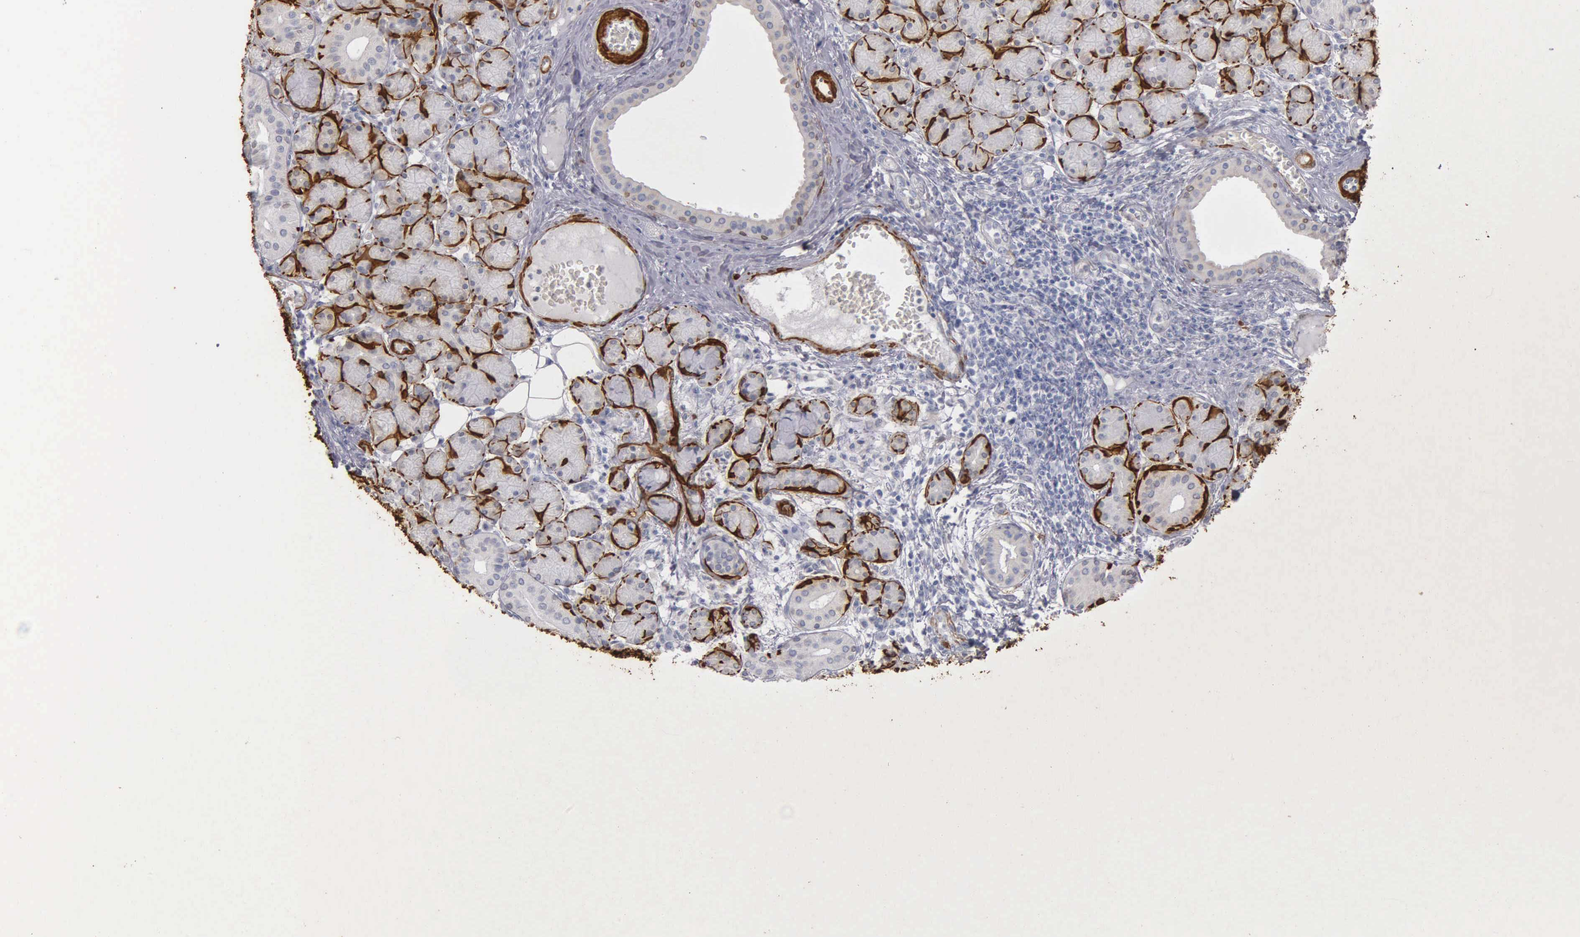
{"staining": {"intensity": "negative", "quantity": "none", "location": "none"}, "tissue": "salivary gland", "cell_type": "Glandular cells", "image_type": "normal", "snomed": [{"axis": "morphology", "description": "Normal tissue, NOS"}, {"axis": "topography", "description": "Salivary gland"}], "caption": "A micrograph of salivary gland stained for a protein displays no brown staining in glandular cells. (DAB (3,3'-diaminobenzidine) immunohistochemistry with hematoxylin counter stain).", "gene": "CNN1", "patient": {"sex": "male", "age": 54}}